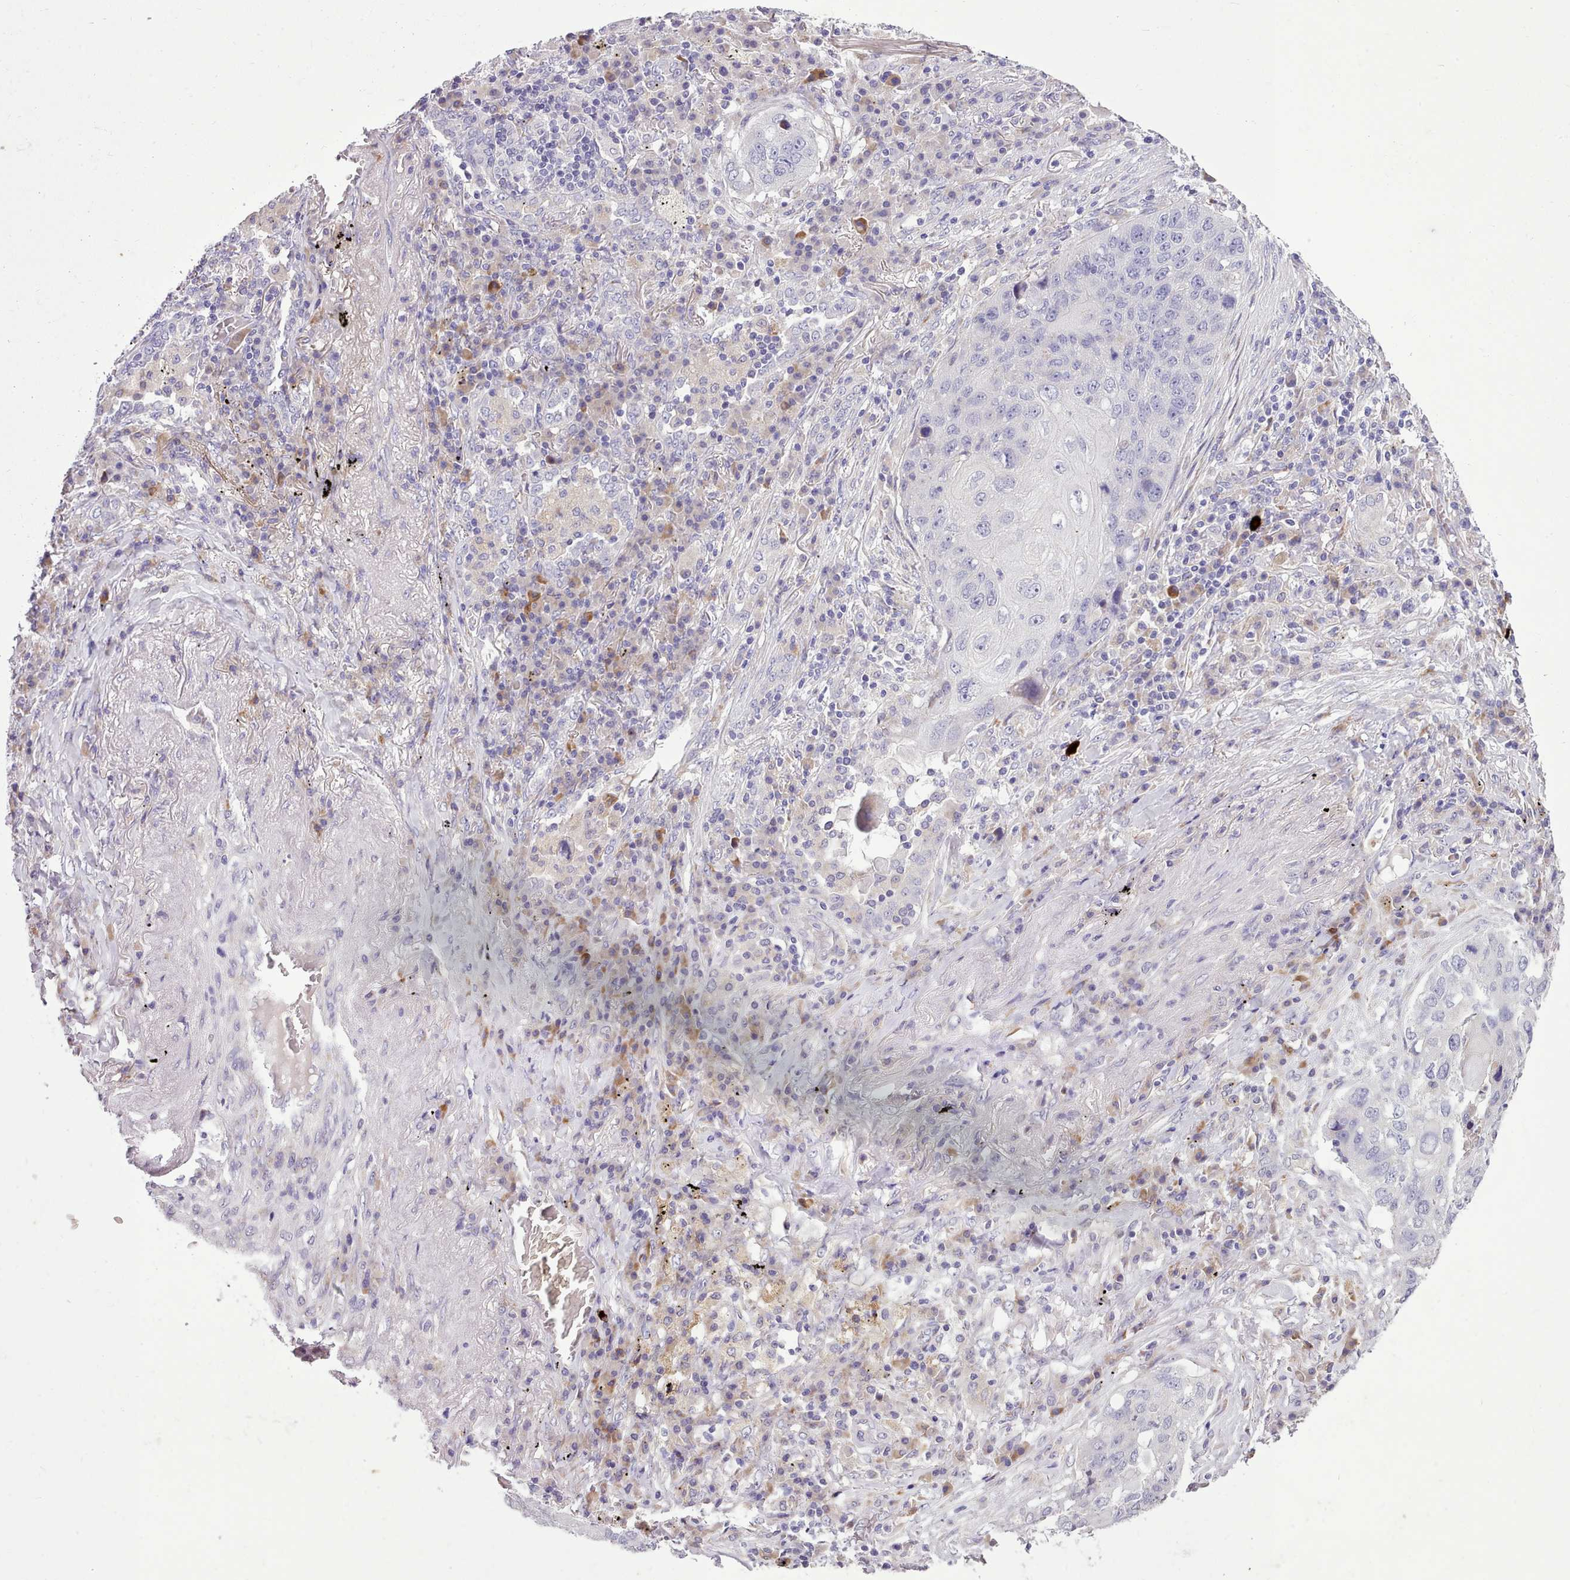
{"staining": {"intensity": "negative", "quantity": "none", "location": "none"}, "tissue": "lung cancer", "cell_type": "Tumor cells", "image_type": "cancer", "snomed": [{"axis": "morphology", "description": "Squamous cell carcinoma, NOS"}, {"axis": "topography", "description": "Lung"}], "caption": "The image exhibits no staining of tumor cells in lung squamous cell carcinoma. (DAB (3,3'-diaminobenzidine) immunohistochemistry visualized using brightfield microscopy, high magnification).", "gene": "FAM83E", "patient": {"sex": "female", "age": 63}}